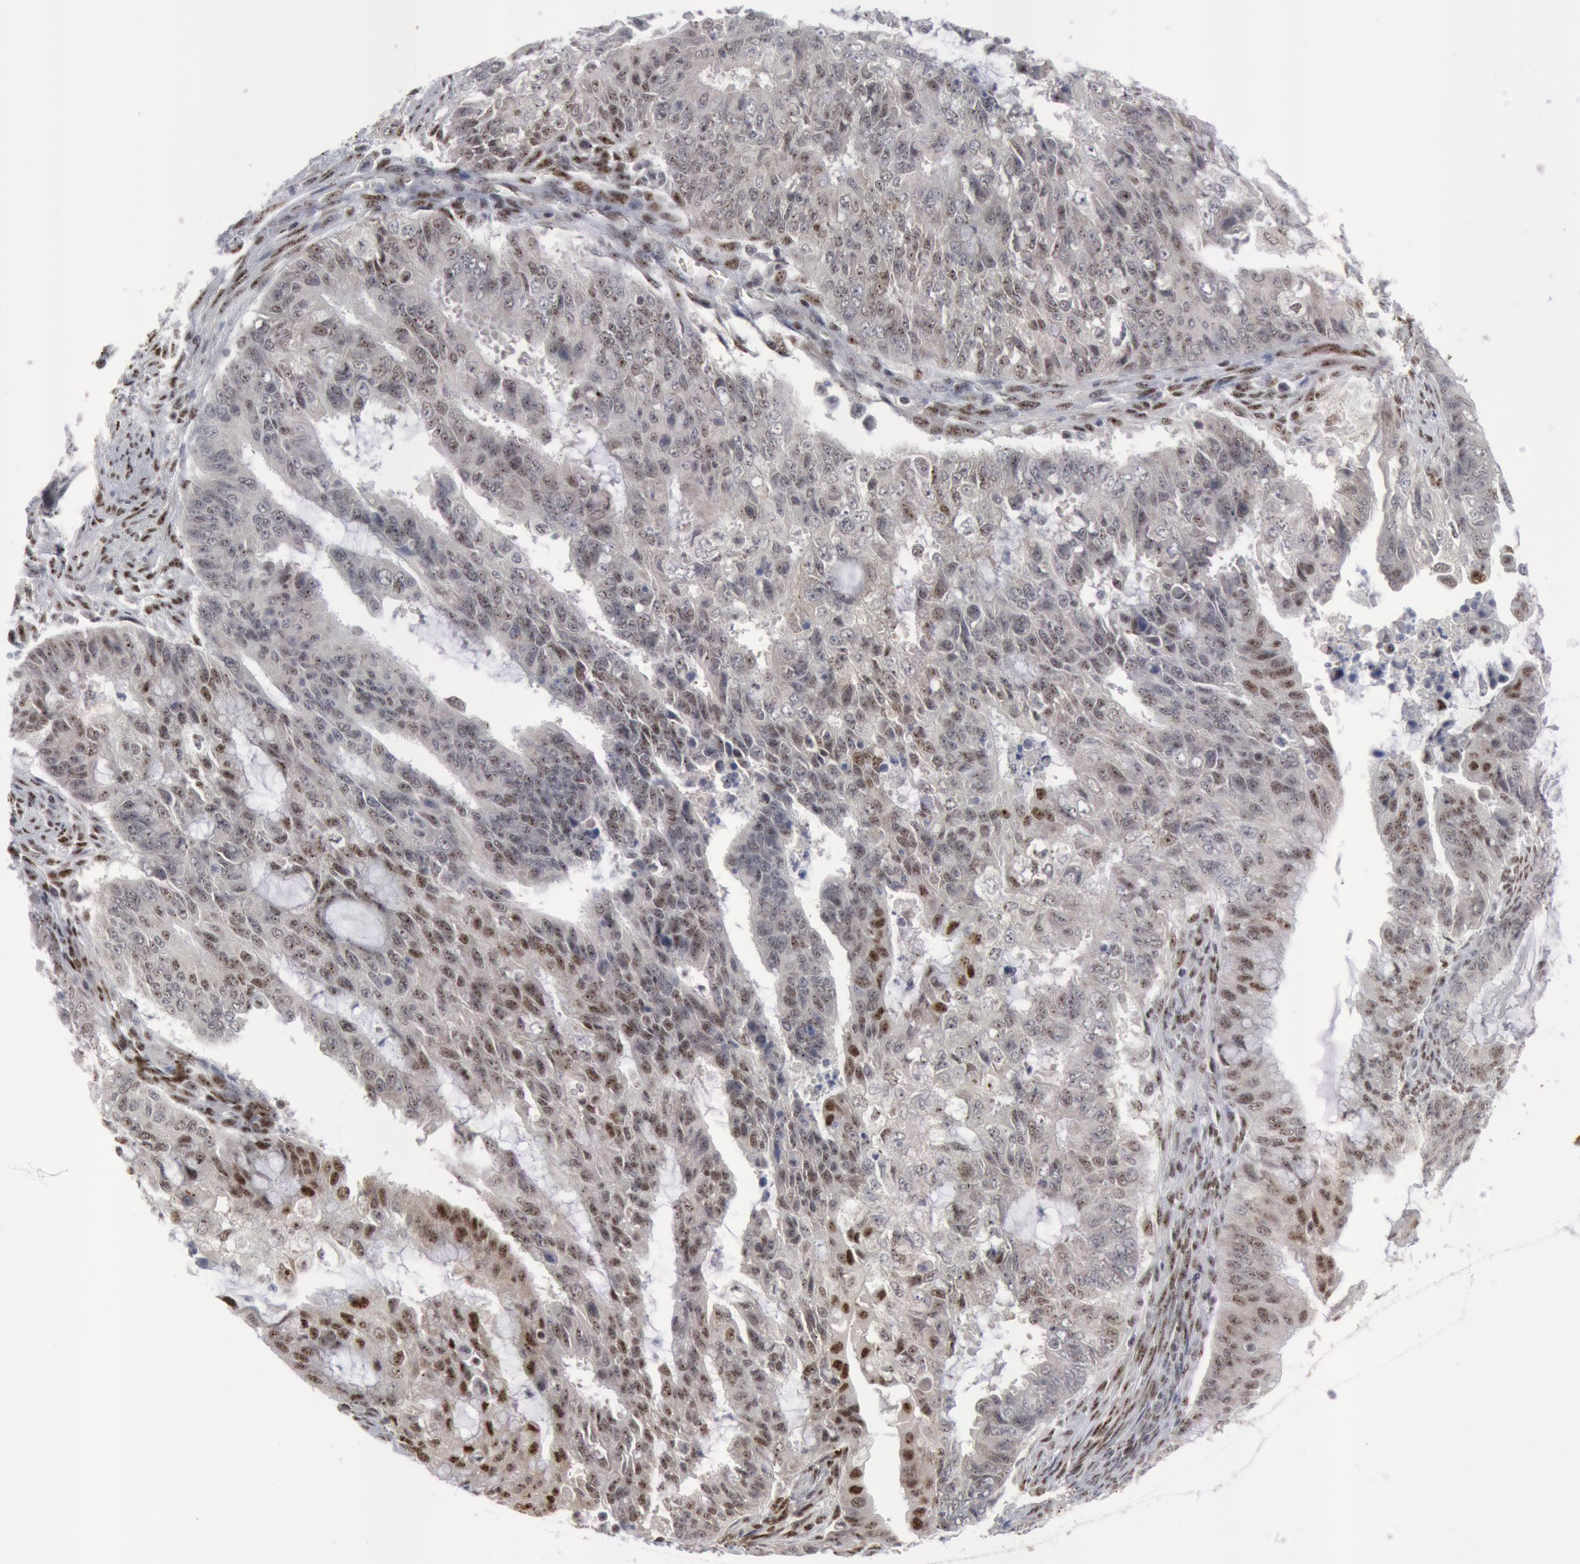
{"staining": {"intensity": "weak", "quantity": "25%-75%", "location": "nuclear"}, "tissue": "endometrial cancer", "cell_type": "Tumor cells", "image_type": "cancer", "snomed": [{"axis": "morphology", "description": "Adenocarcinoma, NOS"}, {"axis": "topography", "description": "Endometrium"}], "caption": "Endometrial cancer stained with DAB immunohistochemistry exhibits low levels of weak nuclear positivity in approximately 25%-75% of tumor cells.", "gene": "FOXO1", "patient": {"sex": "female", "age": 75}}